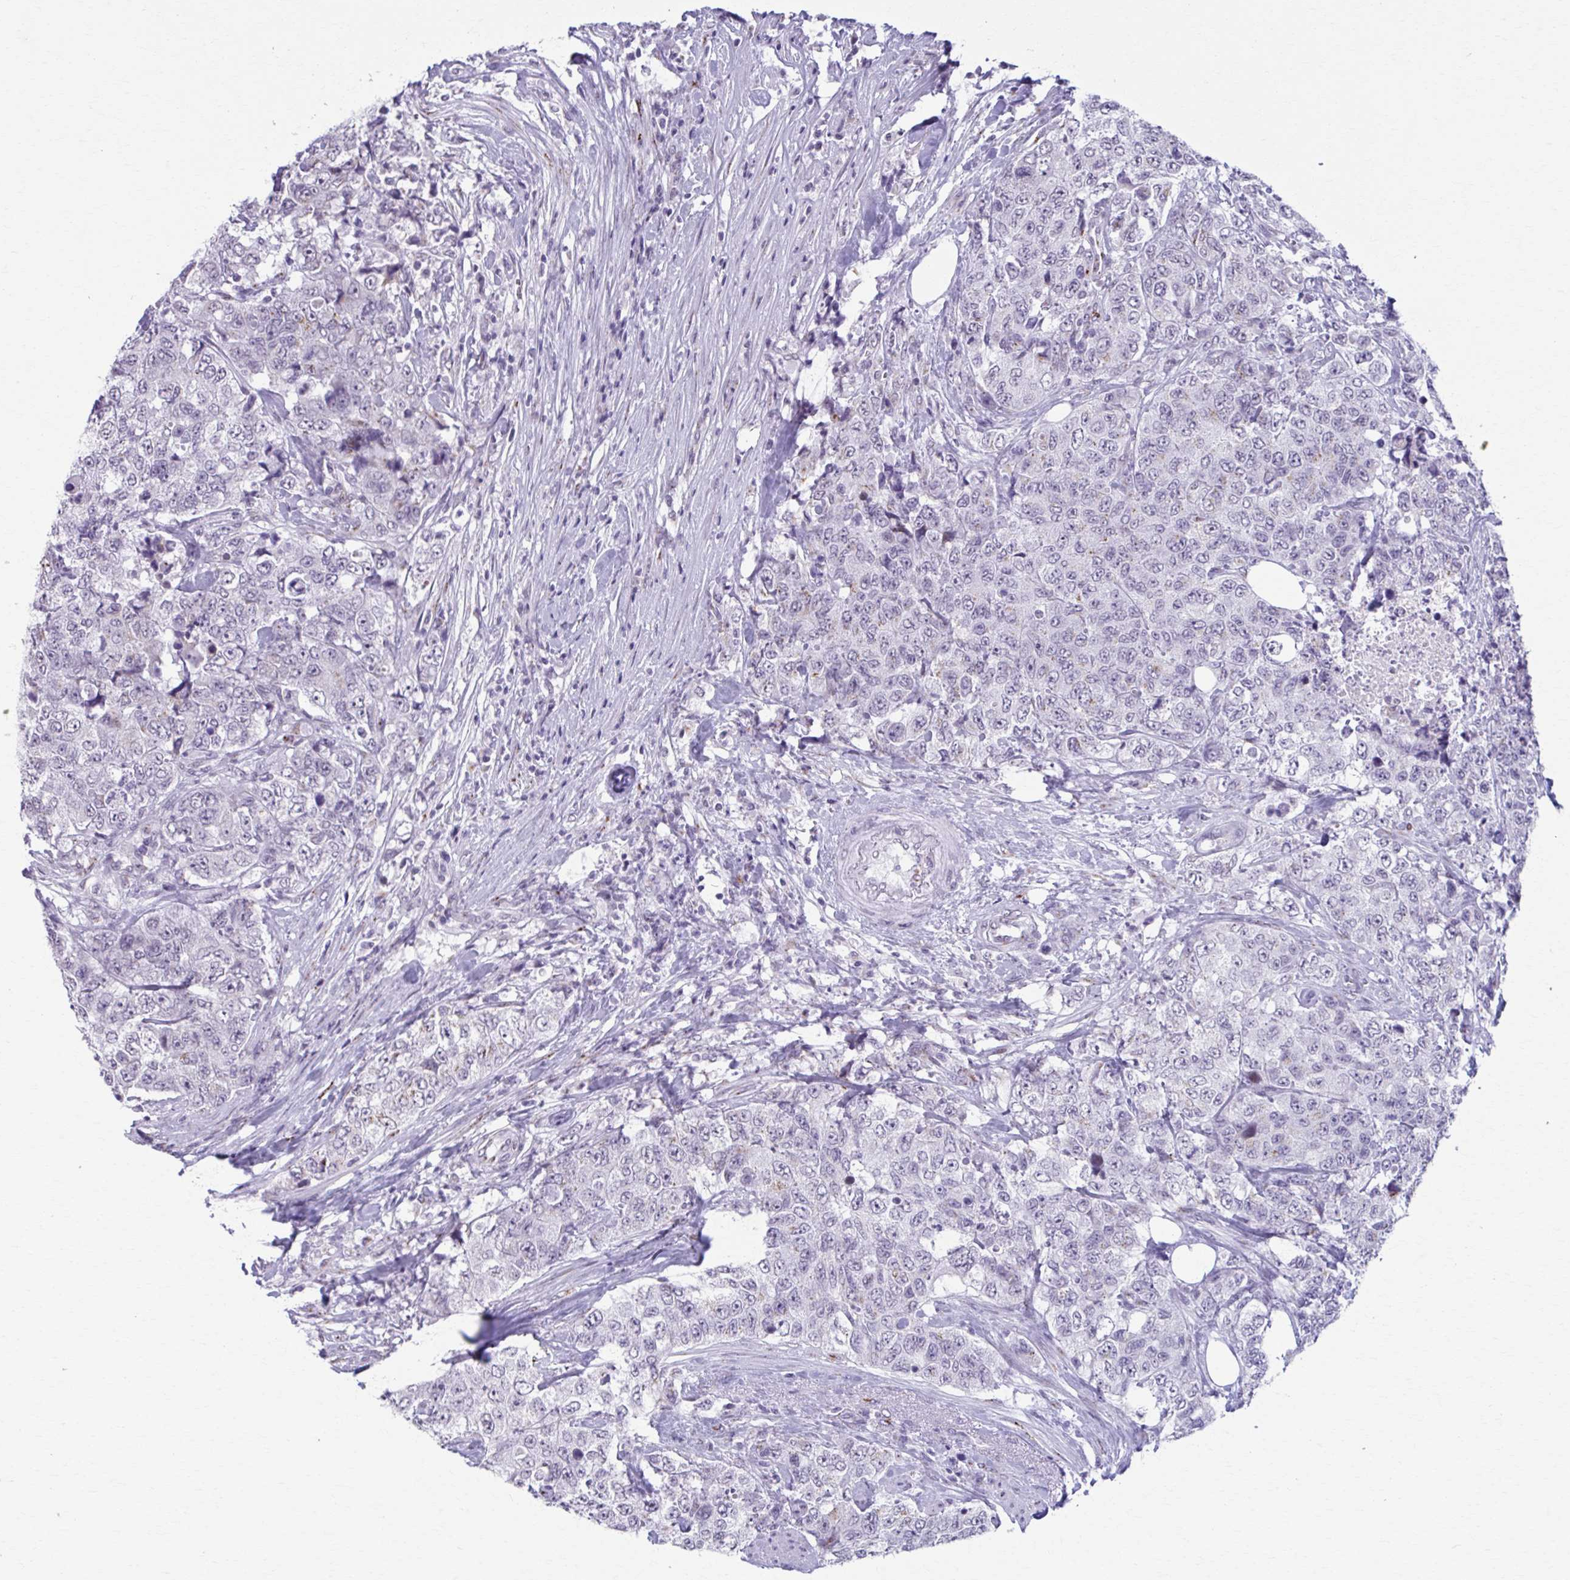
{"staining": {"intensity": "negative", "quantity": "none", "location": "none"}, "tissue": "urothelial cancer", "cell_type": "Tumor cells", "image_type": "cancer", "snomed": [{"axis": "morphology", "description": "Urothelial carcinoma, High grade"}, {"axis": "topography", "description": "Urinary bladder"}], "caption": "This is a image of IHC staining of high-grade urothelial carcinoma, which shows no expression in tumor cells.", "gene": "ZNF682", "patient": {"sex": "female", "age": 78}}